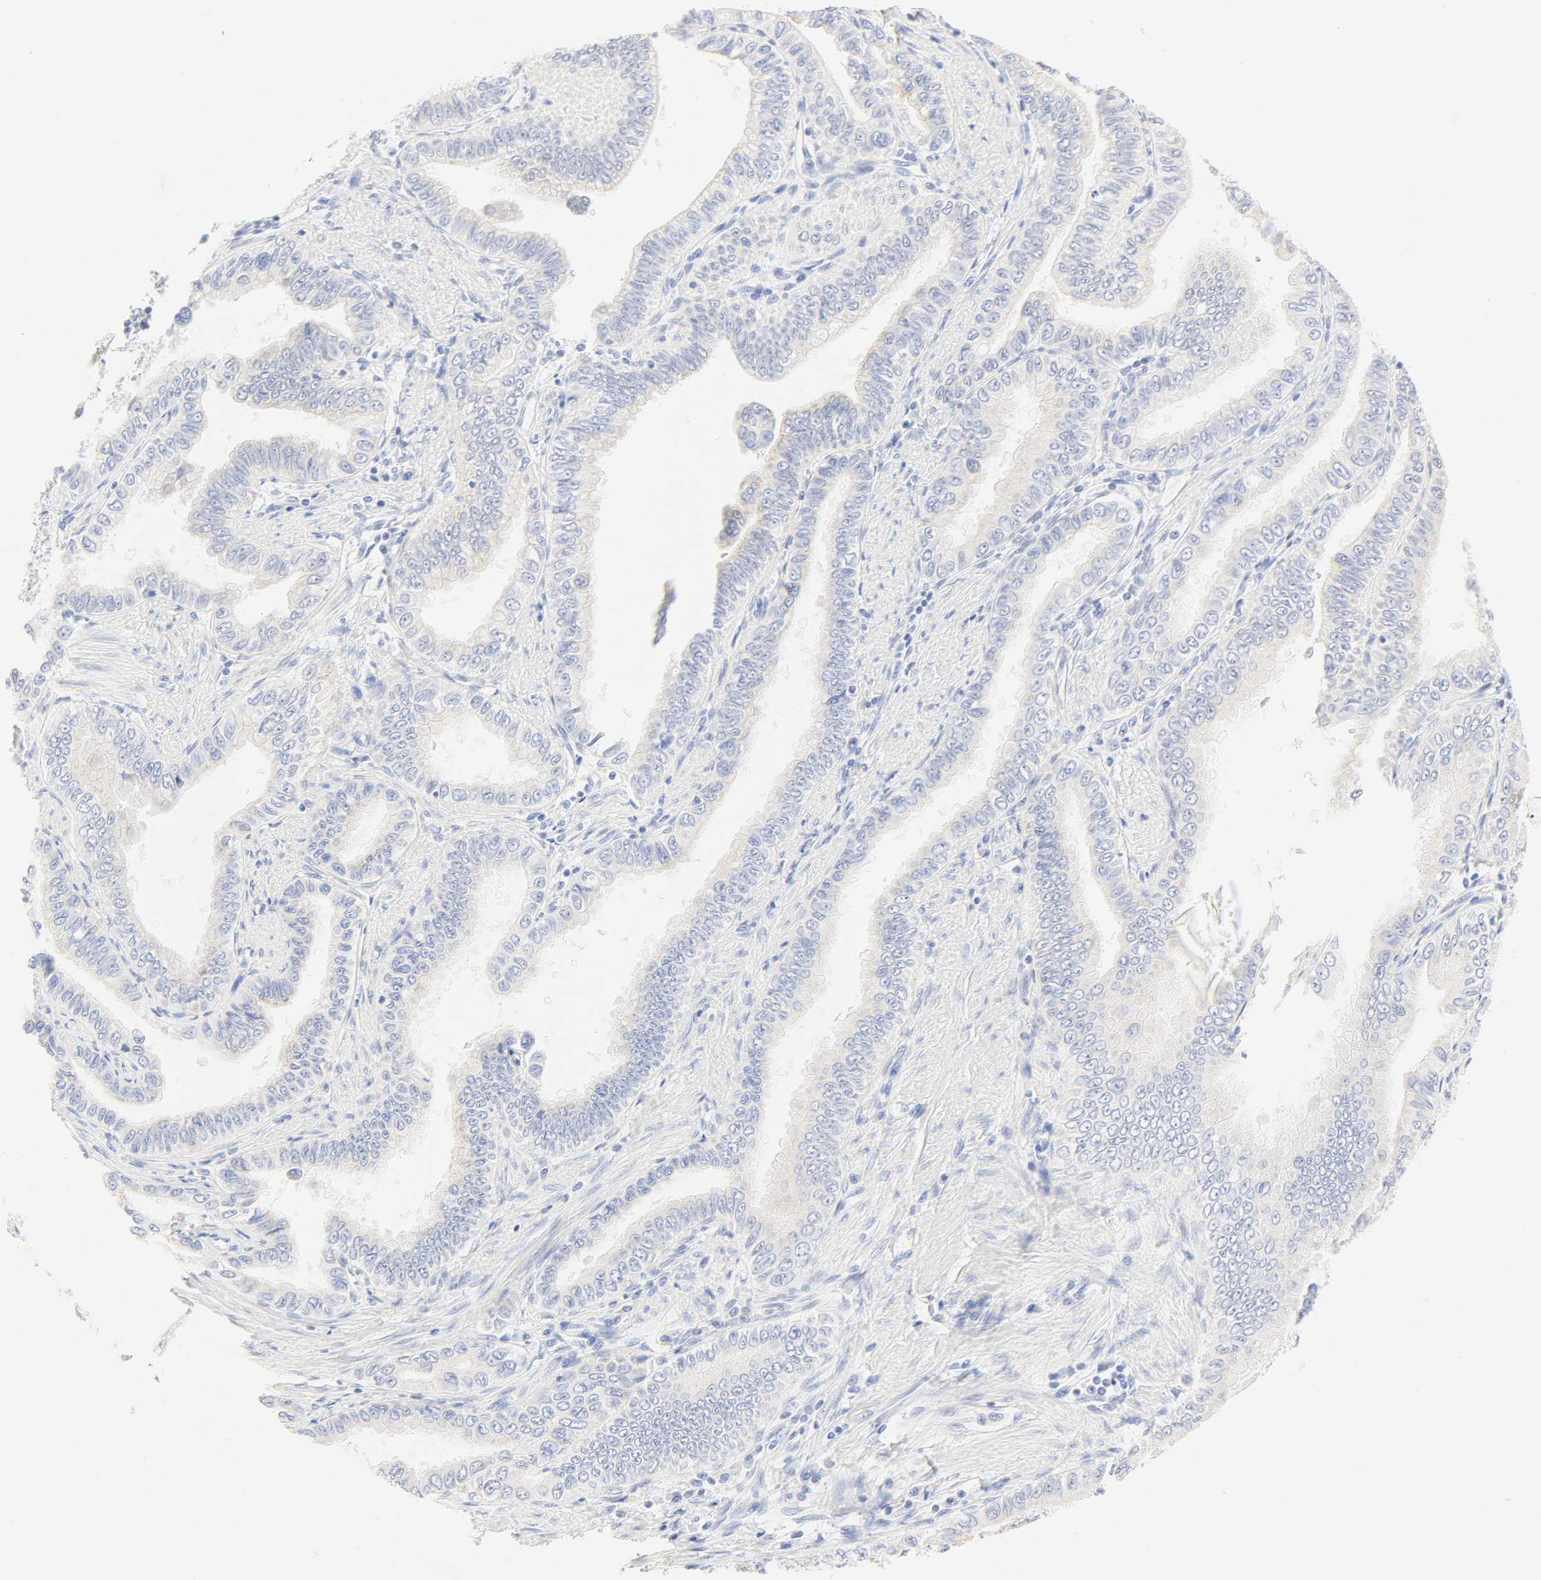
{"staining": {"intensity": "negative", "quantity": "none", "location": "none"}, "tissue": "pancreatic cancer", "cell_type": "Tumor cells", "image_type": "cancer", "snomed": [{"axis": "morphology", "description": "Normal tissue, NOS"}, {"axis": "topography", "description": "Lymph node"}], "caption": "Image shows no protein staining in tumor cells of pancreatic cancer tissue.", "gene": "SLCO1B3", "patient": {"sex": "male", "age": 50}}